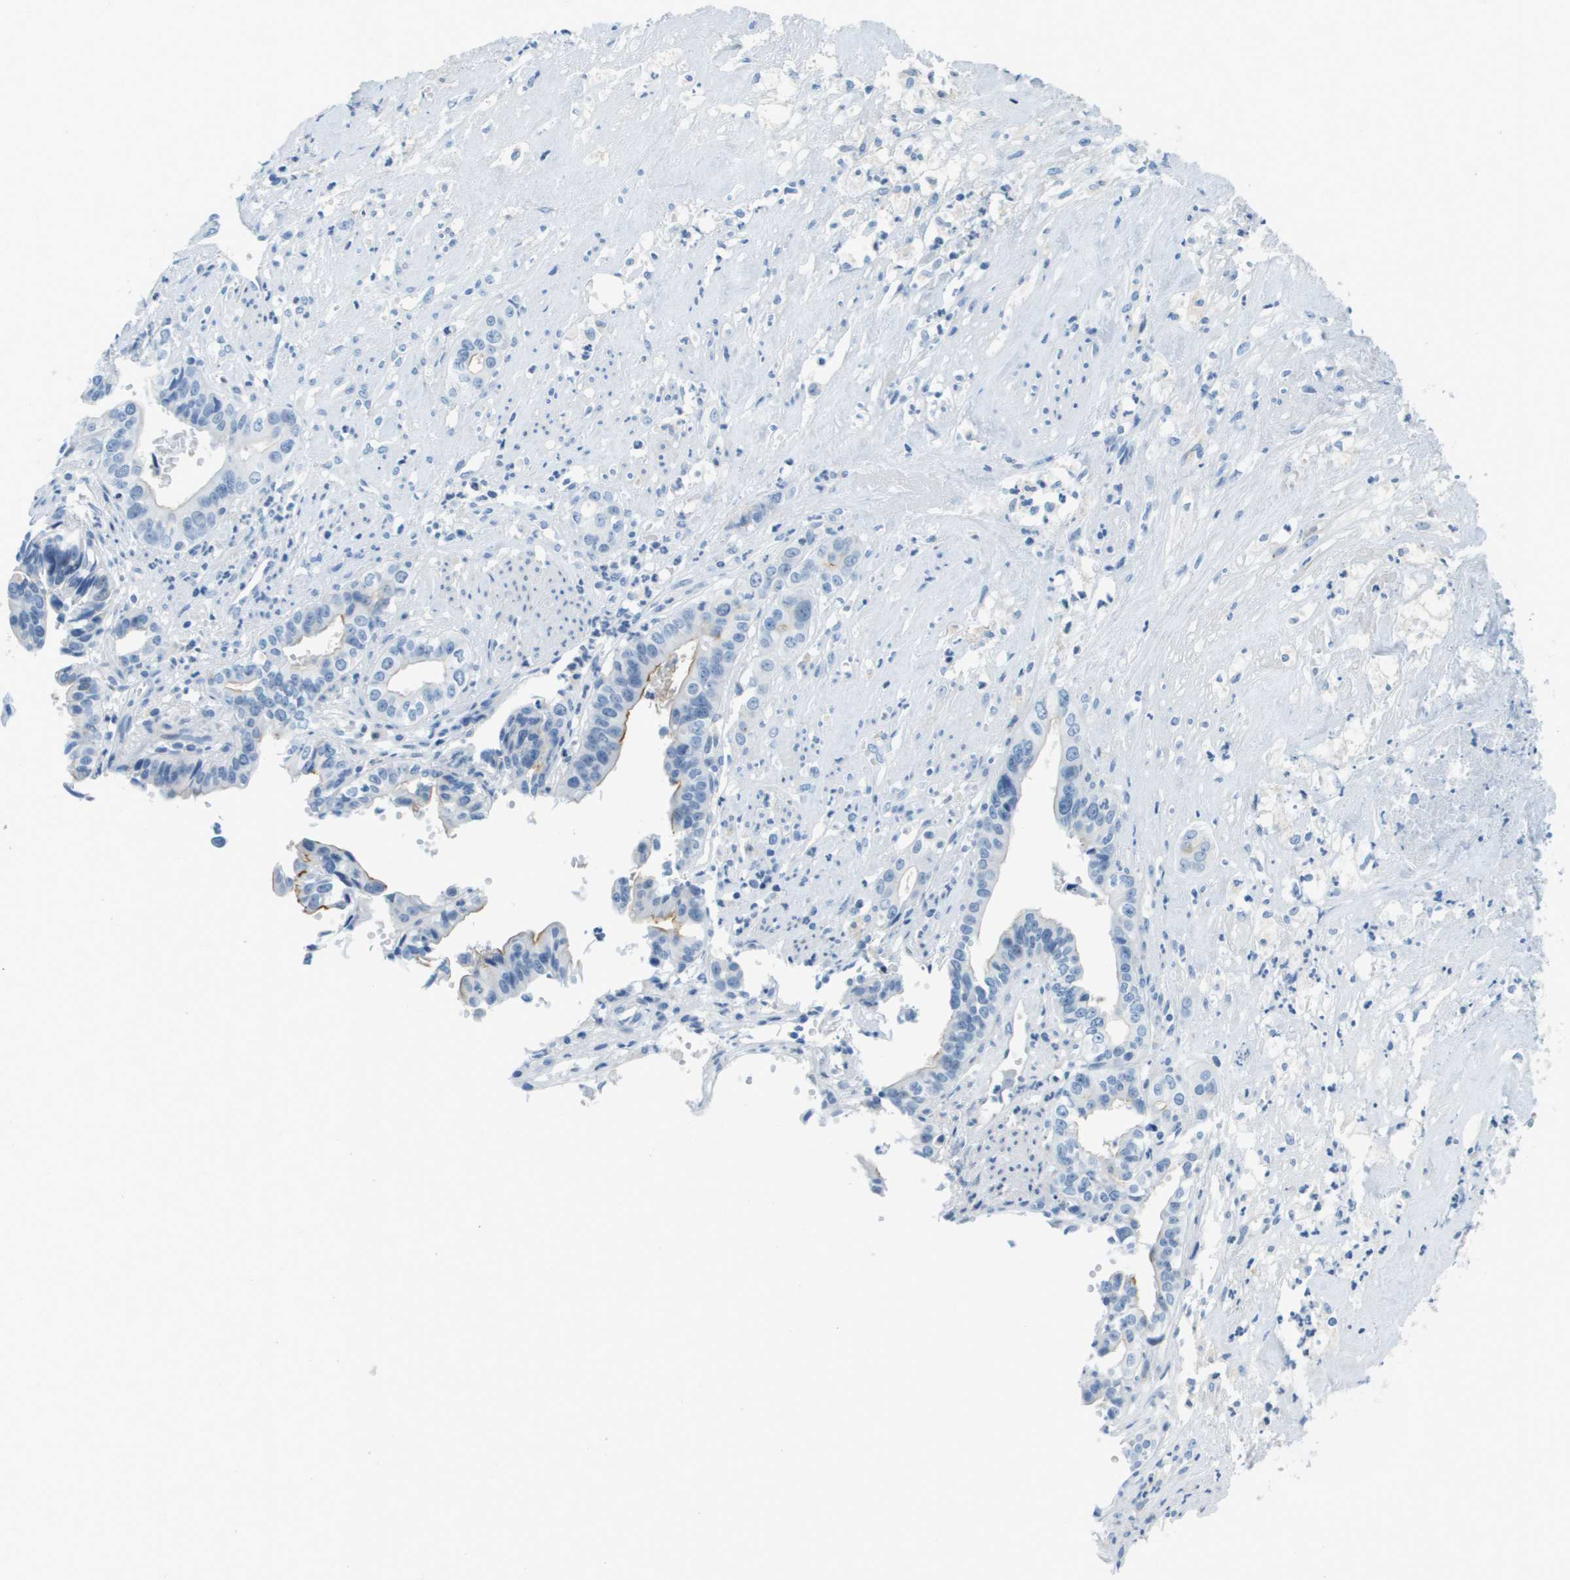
{"staining": {"intensity": "moderate", "quantity": "<25%", "location": "cytoplasmic/membranous"}, "tissue": "liver cancer", "cell_type": "Tumor cells", "image_type": "cancer", "snomed": [{"axis": "morphology", "description": "Cholangiocarcinoma"}, {"axis": "topography", "description": "Liver"}], "caption": "Liver cancer (cholangiocarcinoma) was stained to show a protein in brown. There is low levels of moderate cytoplasmic/membranous positivity in about <25% of tumor cells.", "gene": "CDHR2", "patient": {"sex": "female", "age": 61}}